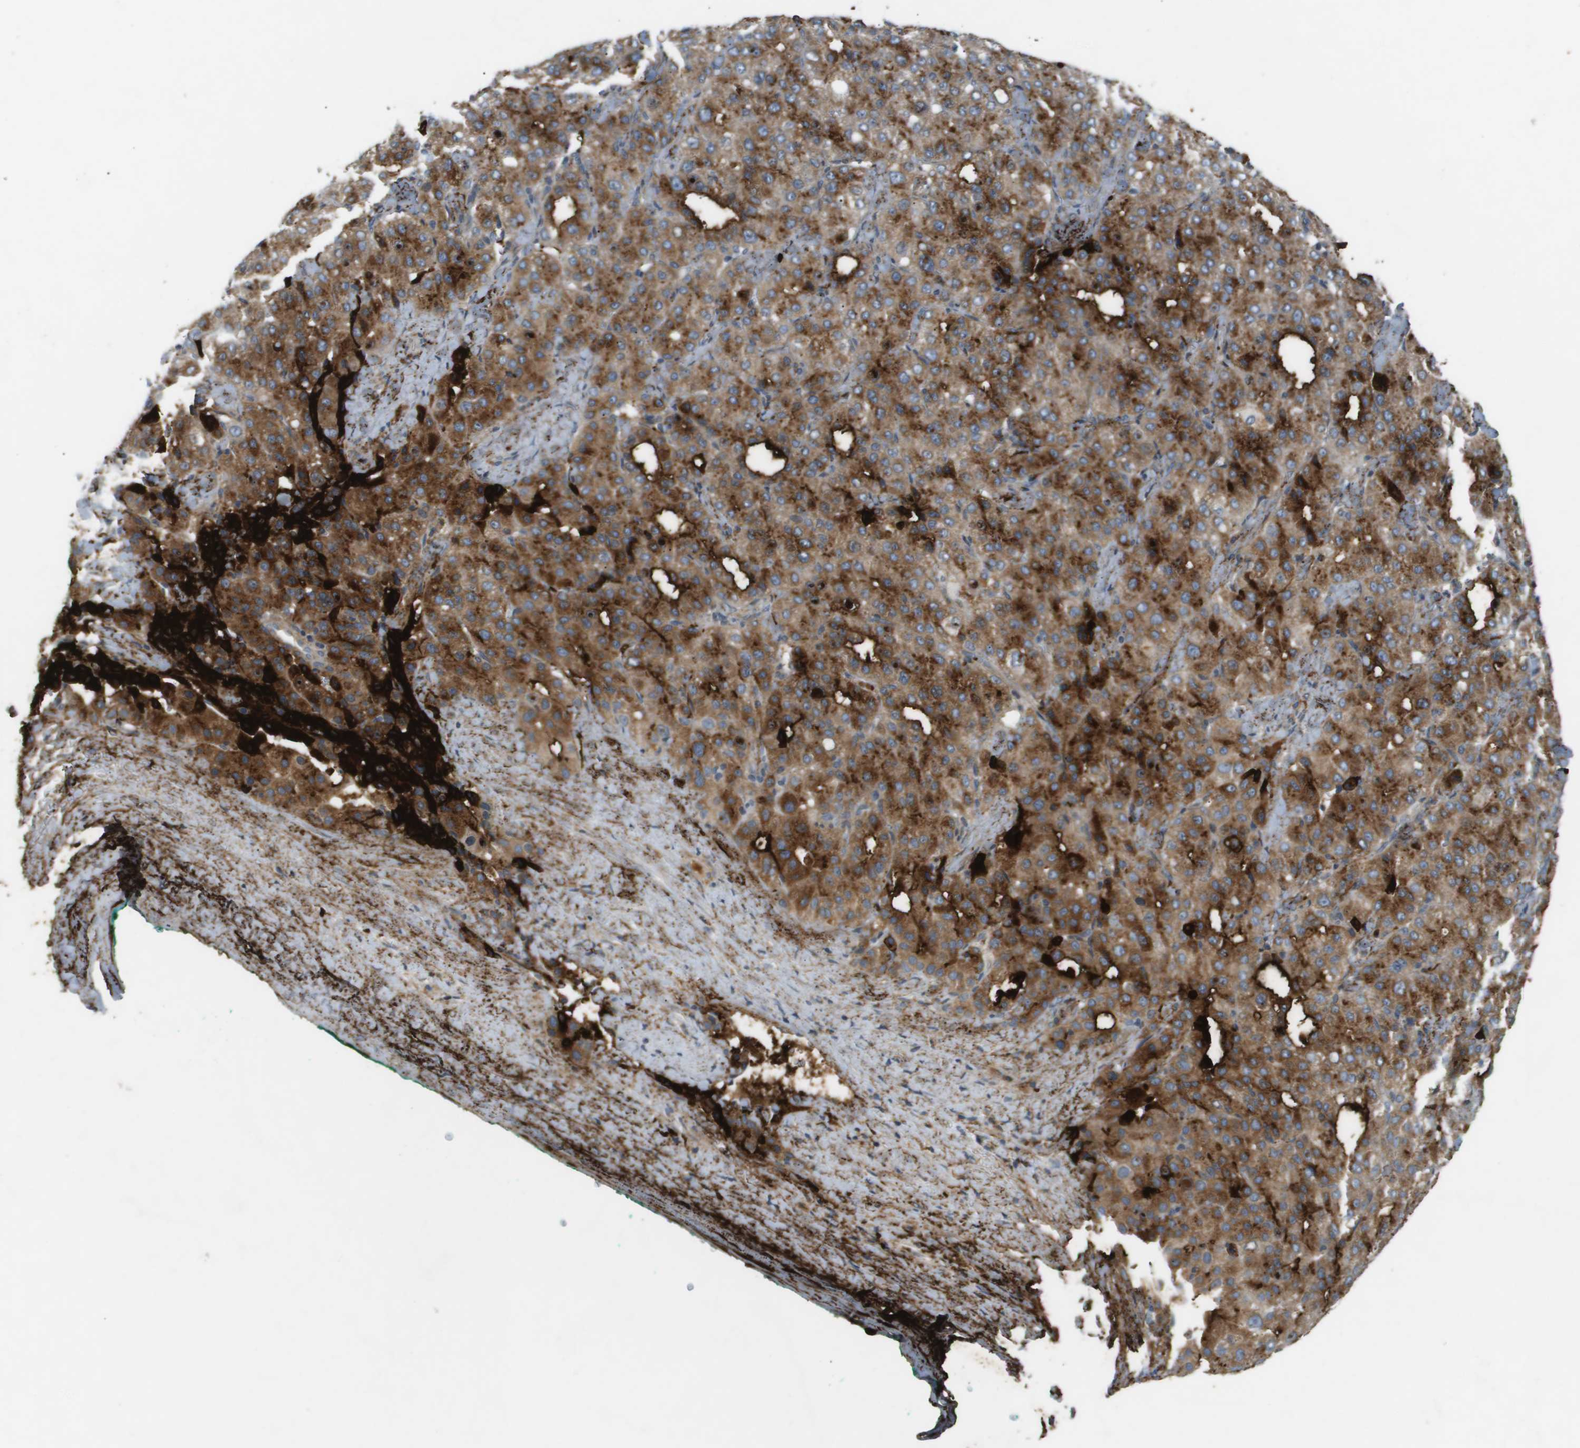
{"staining": {"intensity": "moderate", "quantity": ">75%", "location": "cytoplasmic/membranous"}, "tissue": "liver cancer", "cell_type": "Tumor cells", "image_type": "cancer", "snomed": [{"axis": "morphology", "description": "Carcinoma, Hepatocellular, NOS"}, {"axis": "topography", "description": "Liver"}], "caption": "The photomicrograph exhibits immunohistochemical staining of liver cancer (hepatocellular carcinoma). There is moderate cytoplasmic/membranous positivity is appreciated in about >75% of tumor cells.", "gene": "VTN", "patient": {"sex": "male", "age": 65}}